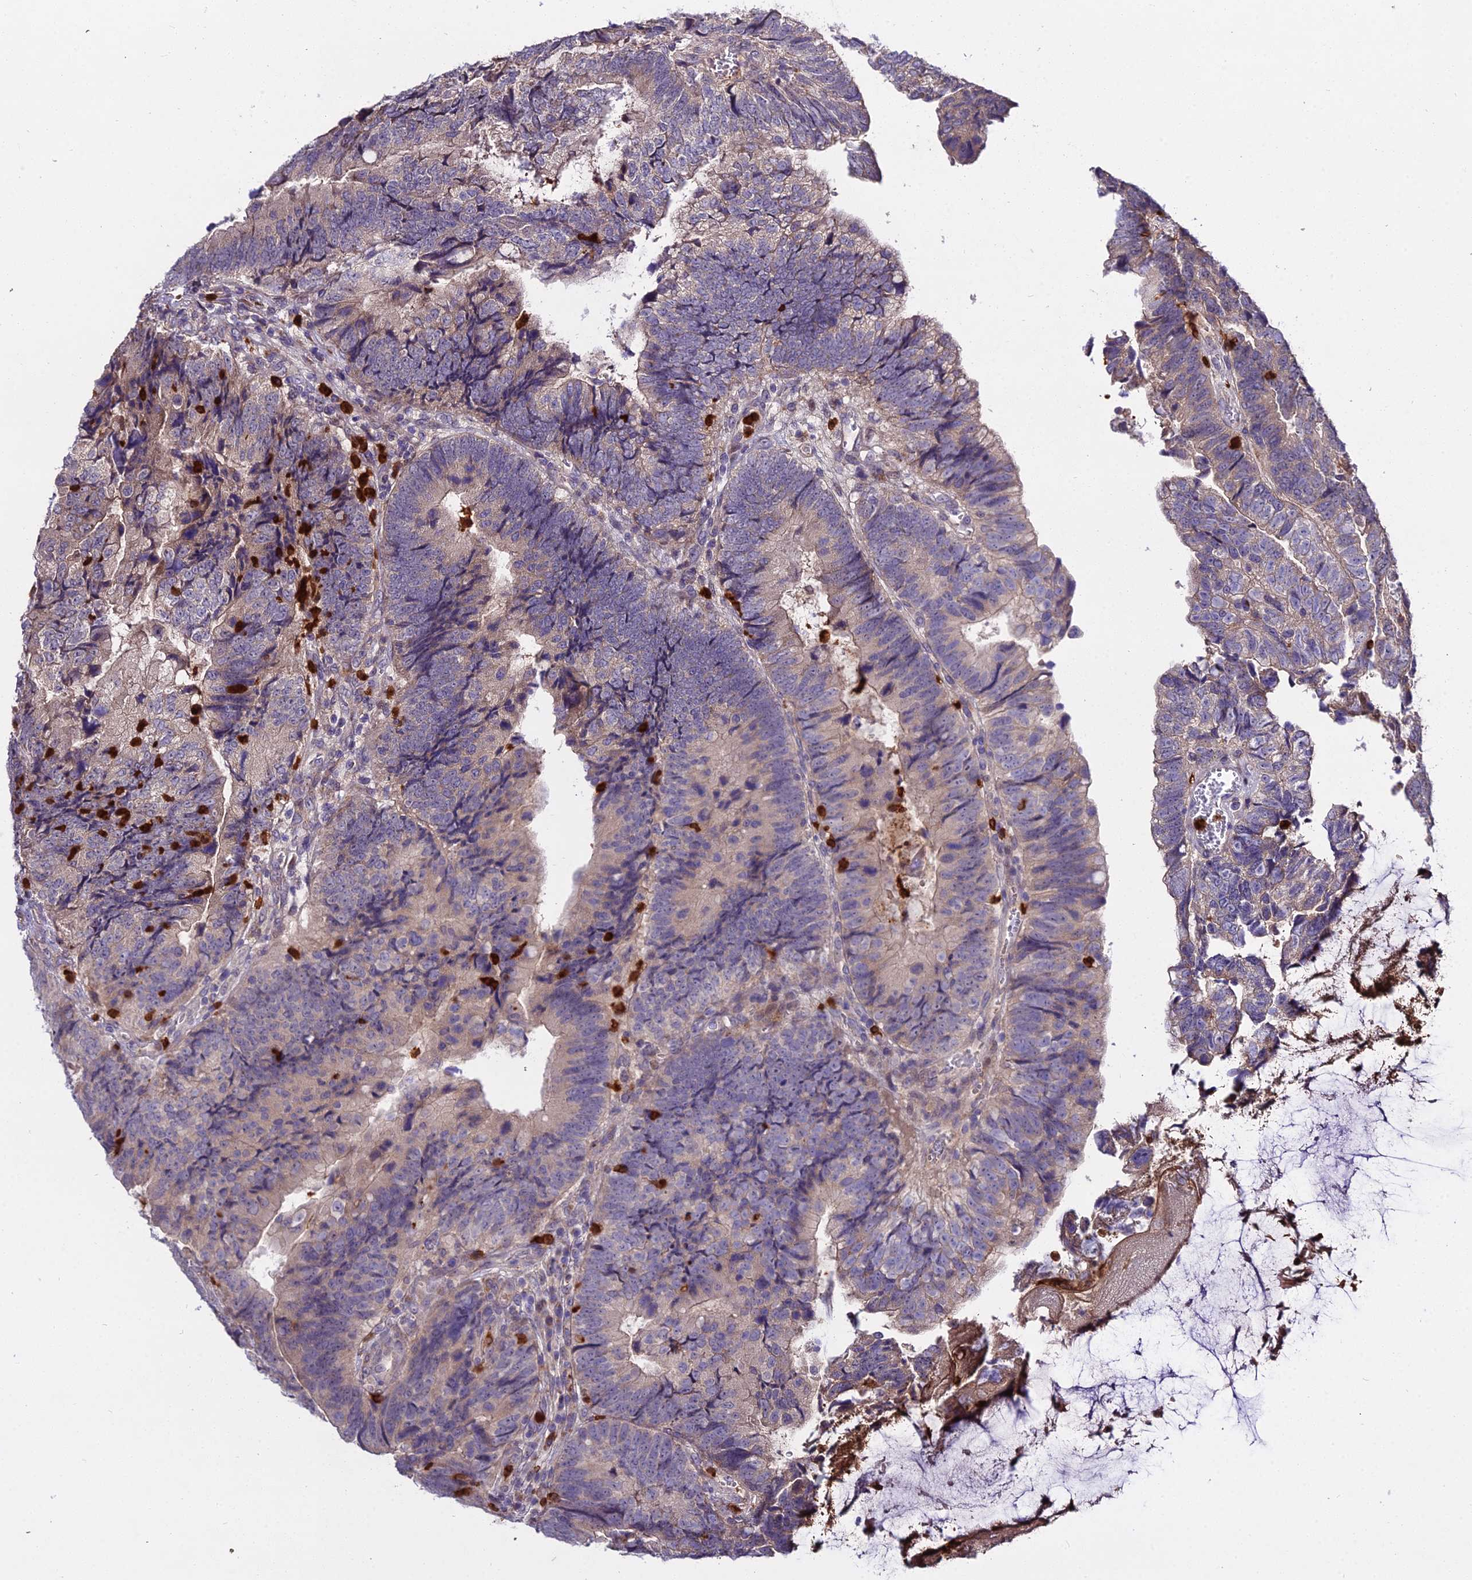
{"staining": {"intensity": "negative", "quantity": "none", "location": "none"}, "tissue": "colorectal cancer", "cell_type": "Tumor cells", "image_type": "cancer", "snomed": [{"axis": "morphology", "description": "Adenocarcinoma, NOS"}, {"axis": "topography", "description": "Colon"}], "caption": "Colorectal adenocarcinoma was stained to show a protein in brown. There is no significant expression in tumor cells.", "gene": "EID2", "patient": {"sex": "female", "age": 67}}